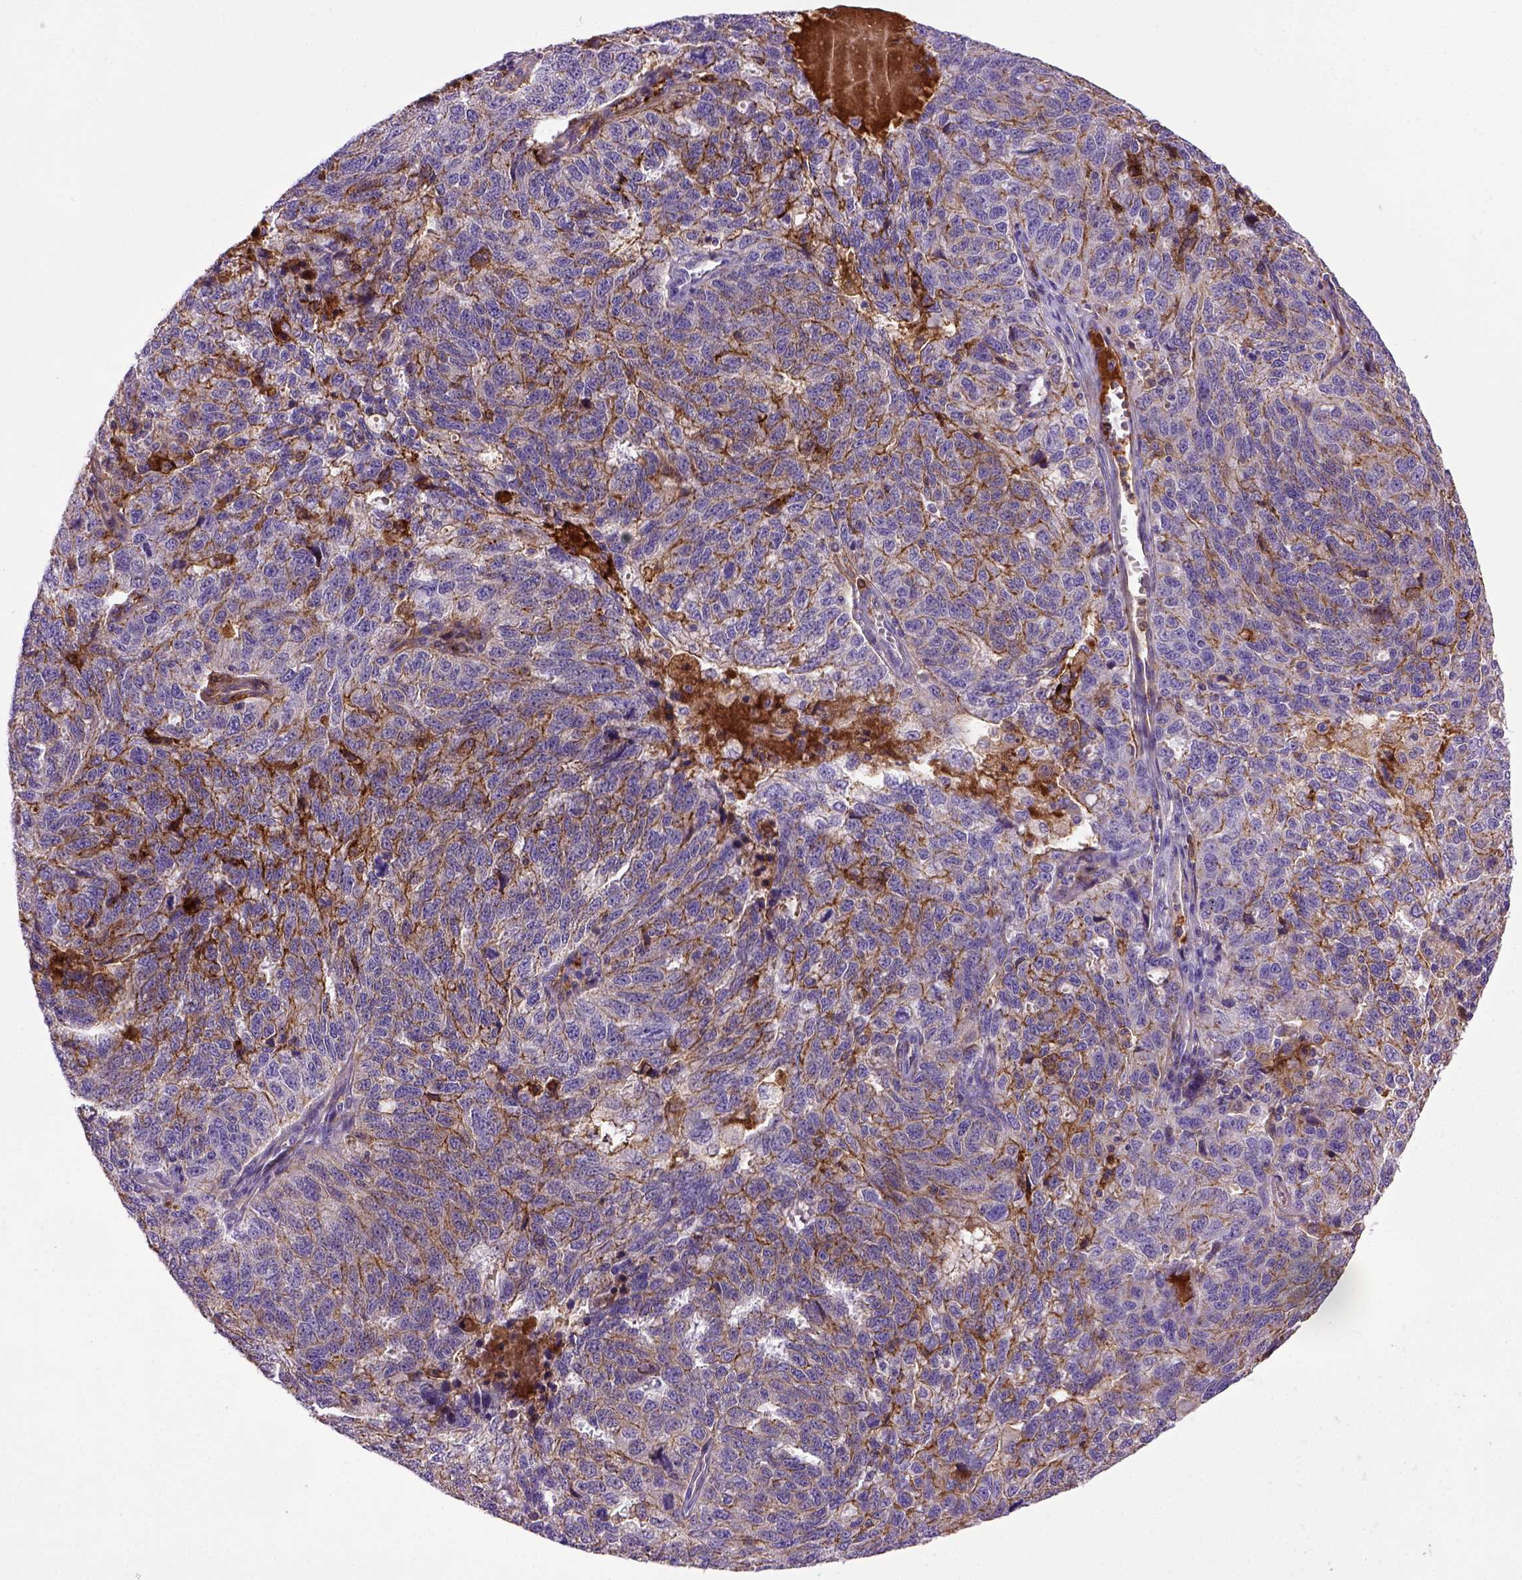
{"staining": {"intensity": "moderate", "quantity": "25%-75%", "location": "cytoplasmic/membranous"}, "tissue": "ovarian cancer", "cell_type": "Tumor cells", "image_type": "cancer", "snomed": [{"axis": "morphology", "description": "Cystadenocarcinoma, serous, NOS"}, {"axis": "topography", "description": "Ovary"}], "caption": "This image demonstrates ovarian cancer (serous cystadenocarcinoma) stained with immunohistochemistry to label a protein in brown. The cytoplasmic/membranous of tumor cells show moderate positivity for the protein. Nuclei are counter-stained blue.", "gene": "CDH1", "patient": {"sex": "female", "age": 71}}